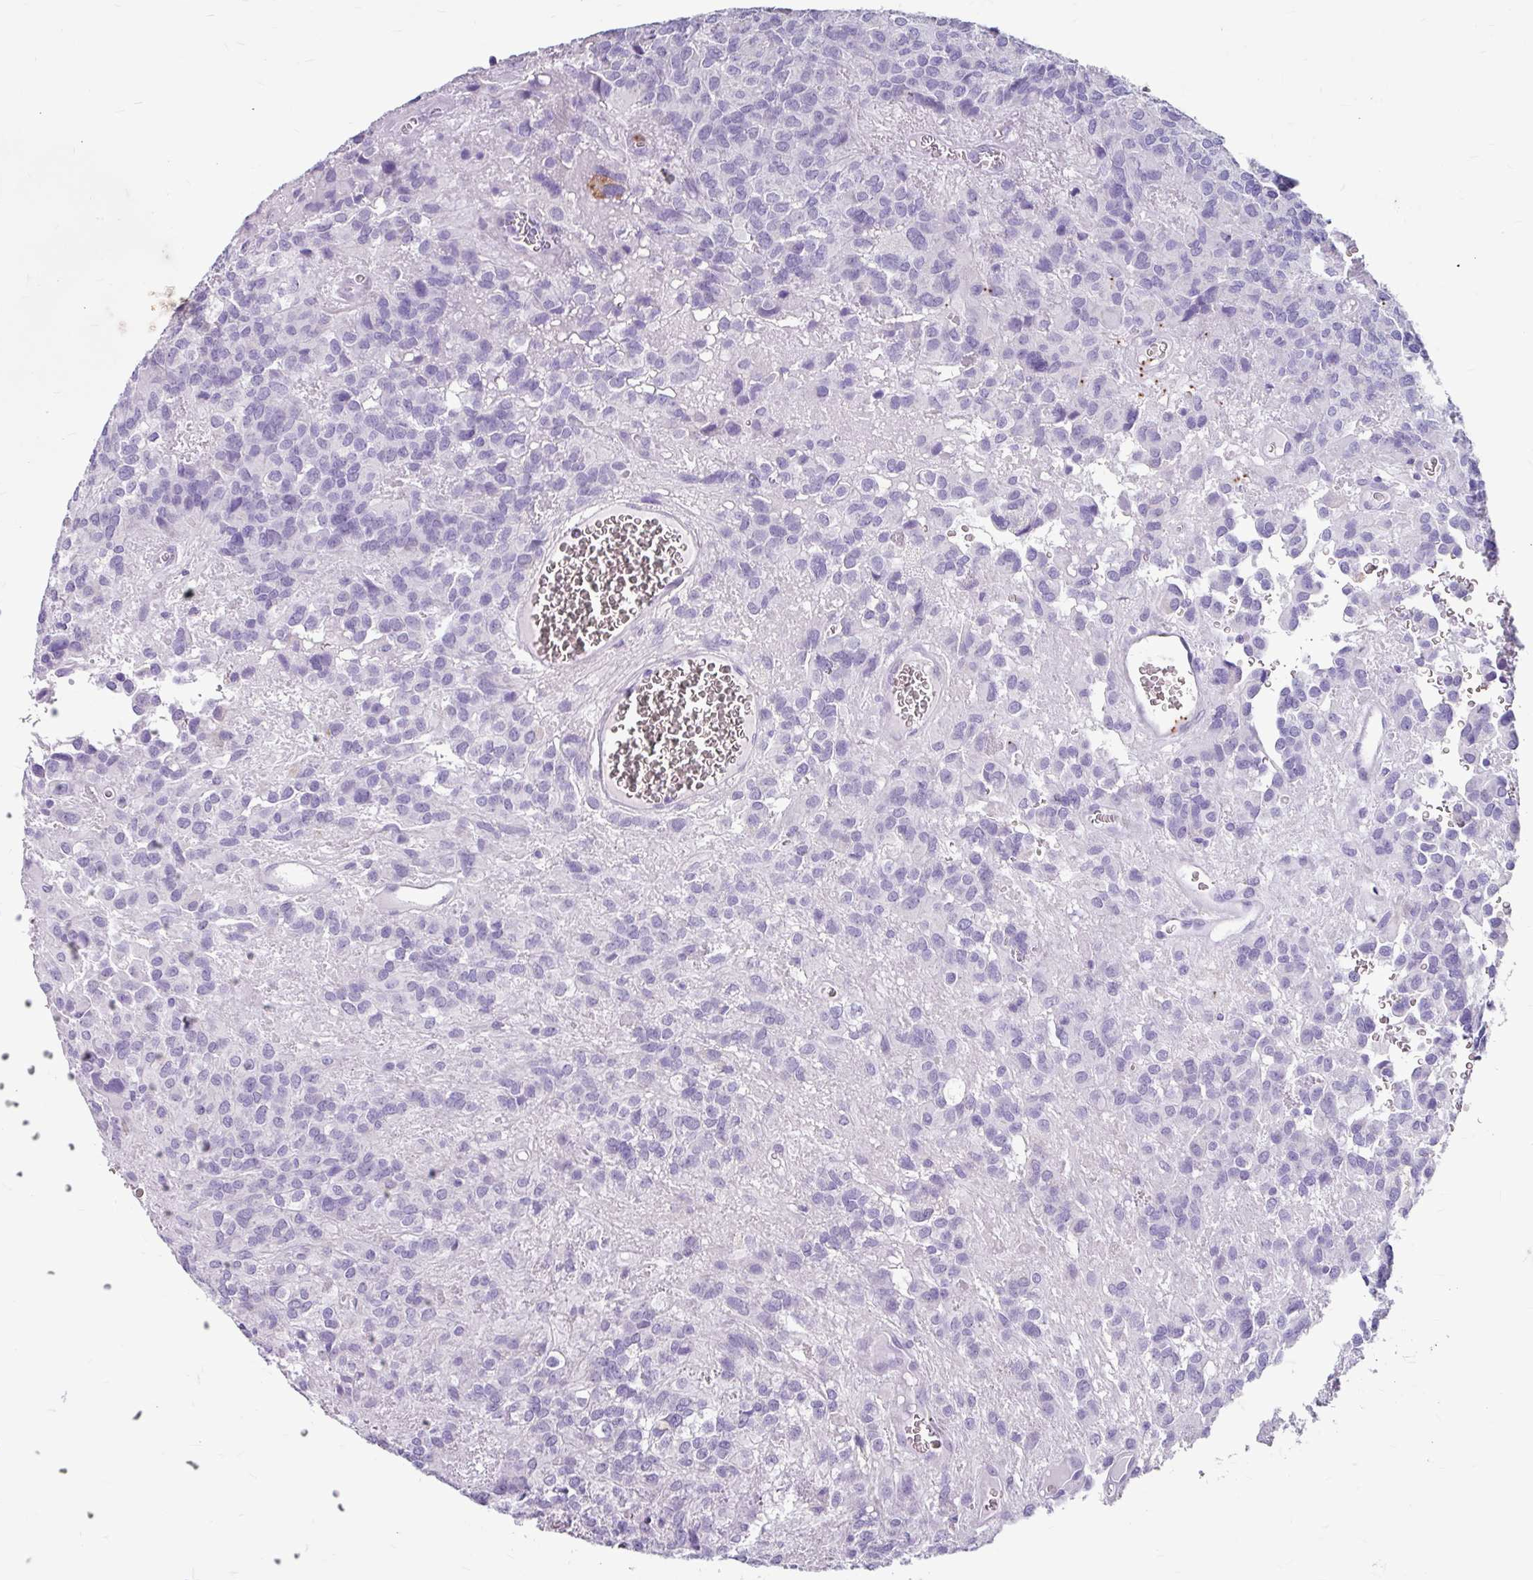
{"staining": {"intensity": "negative", "quantity": "none", "location": "none"}, "tissue": "glioma", "cell_type": "Tumor cells", "image_type": "cancer", "snomed": [{"axis": "morphology", "description": "Glioma, malignant, Low grade"}, {"axis": "topography", "description": "Brain"}], "caption": "A micrograph of human glioma is negative for staining in tumor cells.", "gene": "ANKRD1", "patient": {"sex": "male", "age": 56}}